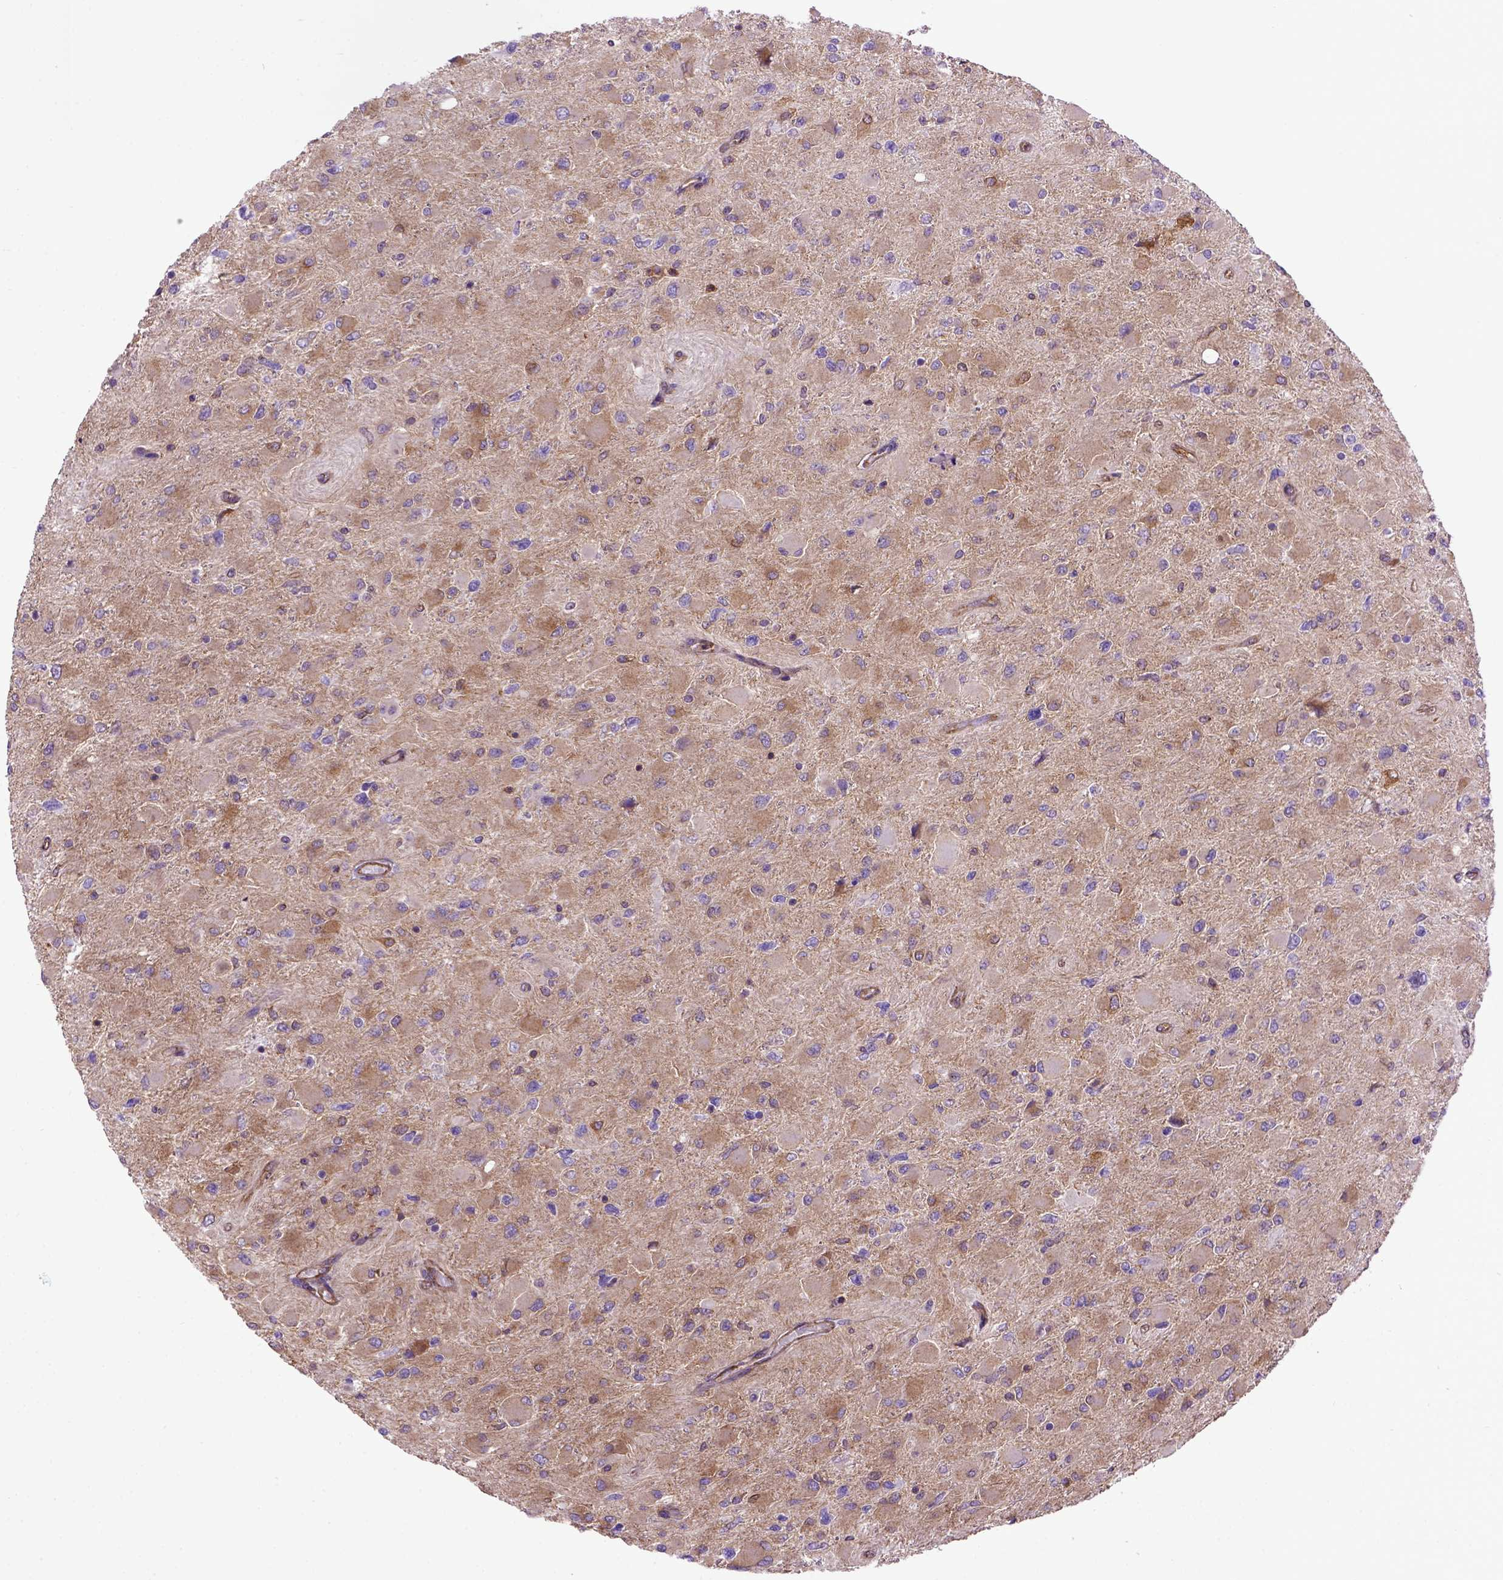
{"staining": {"intensity": "weak", "quantity": ">75%", "location": "cytoplasmic/membranous"}, "tissue": "glioma", "cell_type": "Tumor cells", "image_type": "cancer", "snomed": [{"axis": "morphology", "description": "Glioma, malignant, High grade"}, {"axis": "topography", "description": "Cerebral cortex"}], "caption": "DAB immunohistochemical staining of malignant glioma (high-grade) displays weak cytoplasmic/membranous protein positivity in about >75% of tumor cells.", "gene": "MVP", "patient": {"sex": "female", "age": 36}}